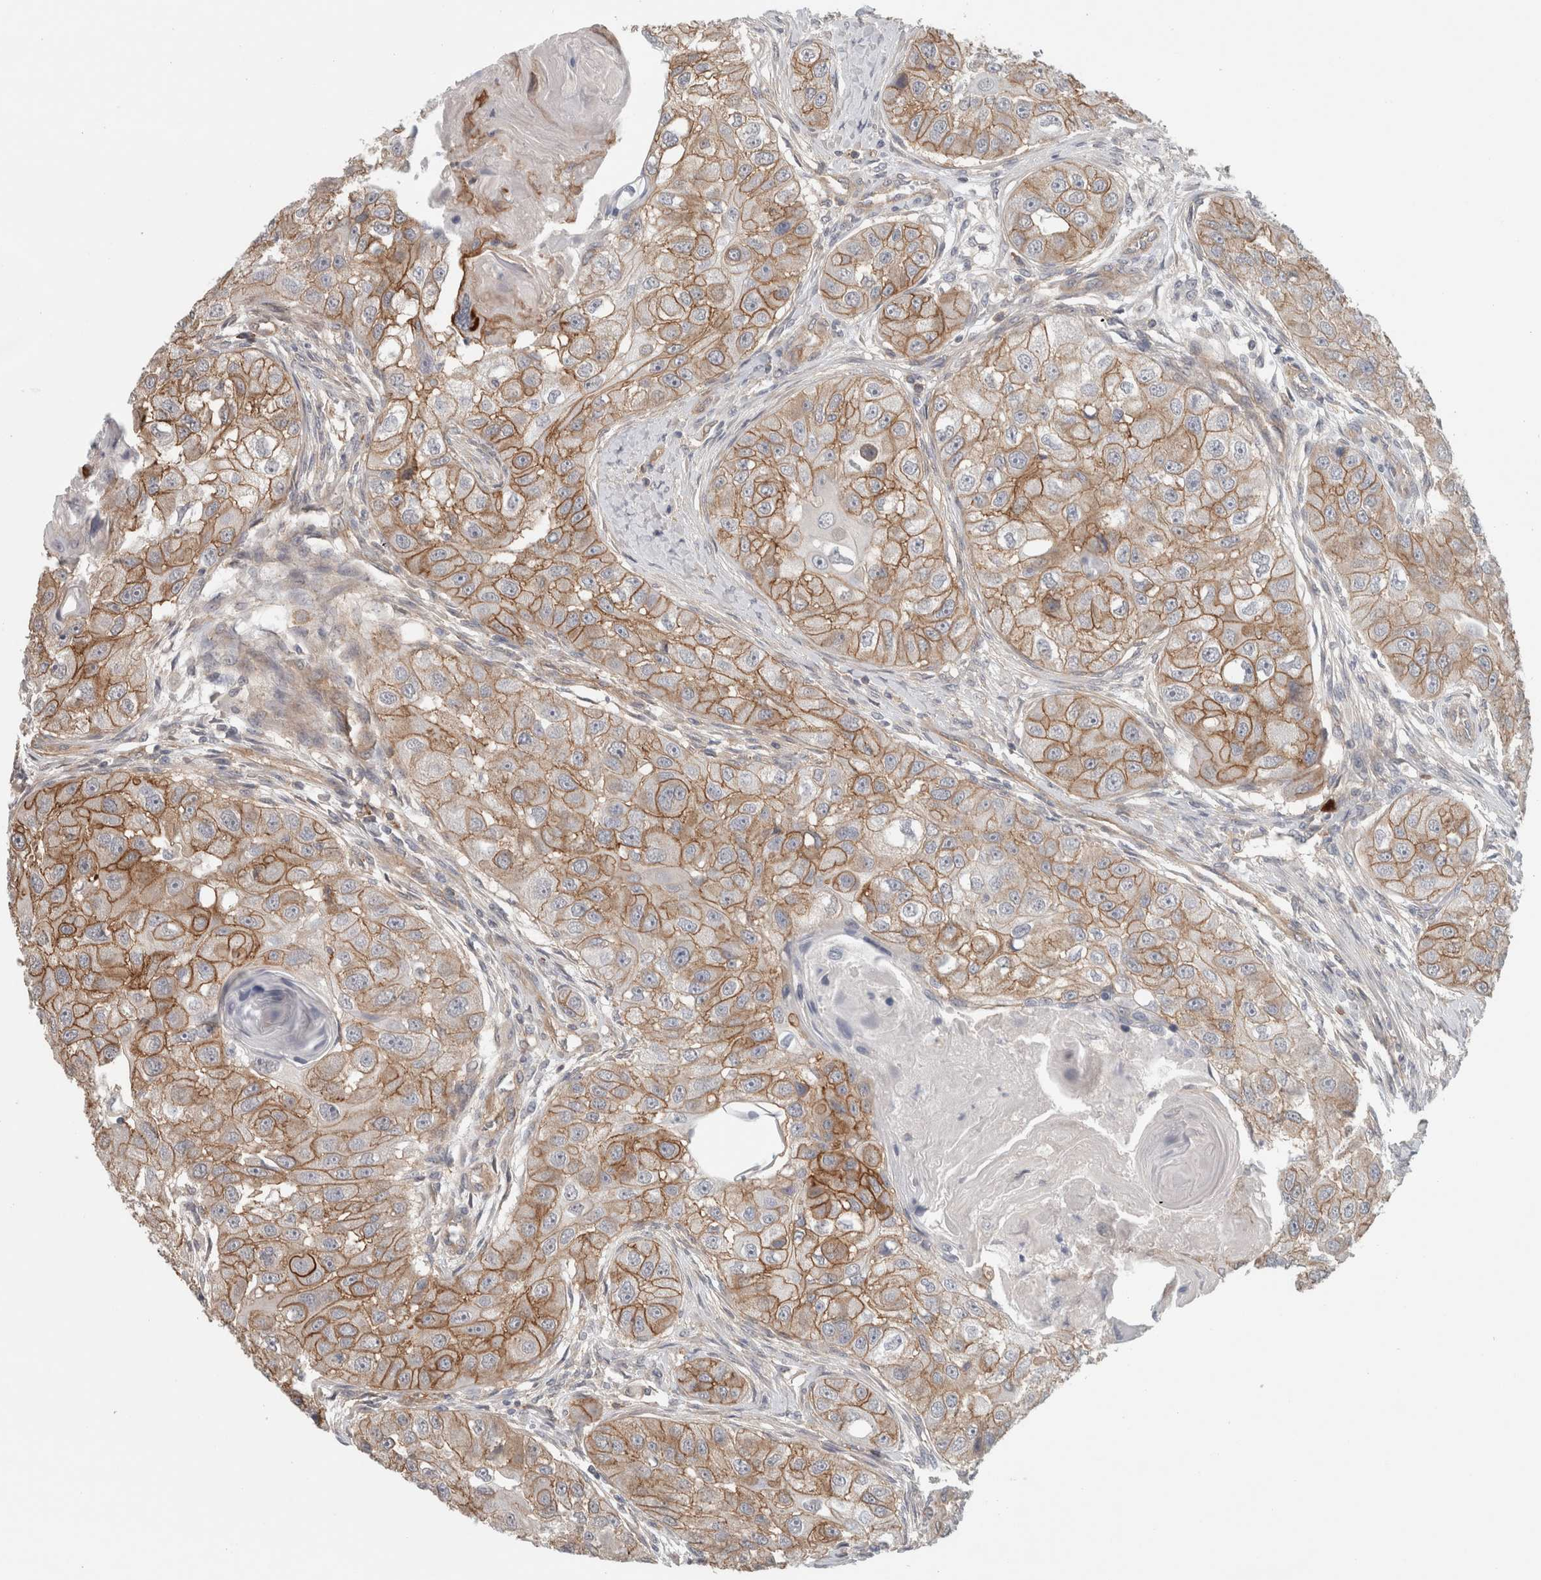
{"staining": {"intensity": "moderate", "quantity": ">75%", "location": "cytoplasmic/membranous"}, "tissue": "head and neck cancer", "cell_type": "Tumor cells", "image_type": "cancer", "snomed": [{"axis": "morphology", "description": "Normal tissue, NOS"}, {"axis": "morphology", "description": "Squamous cell carcinoma, NOS"}, {"axis": "topography", "description": "Skeletal muscle"}, {"axis": "topography", "description": "Head-Neck"}], "caption": "This histopathology image shows immunohistochemistry staining of head and neck cancer, with medium moderate cytoplasmic/membranous expression in about >75% of tumor cells.", "gene": "RASAL2", "patient": {"sex": "male", "age": 51}}